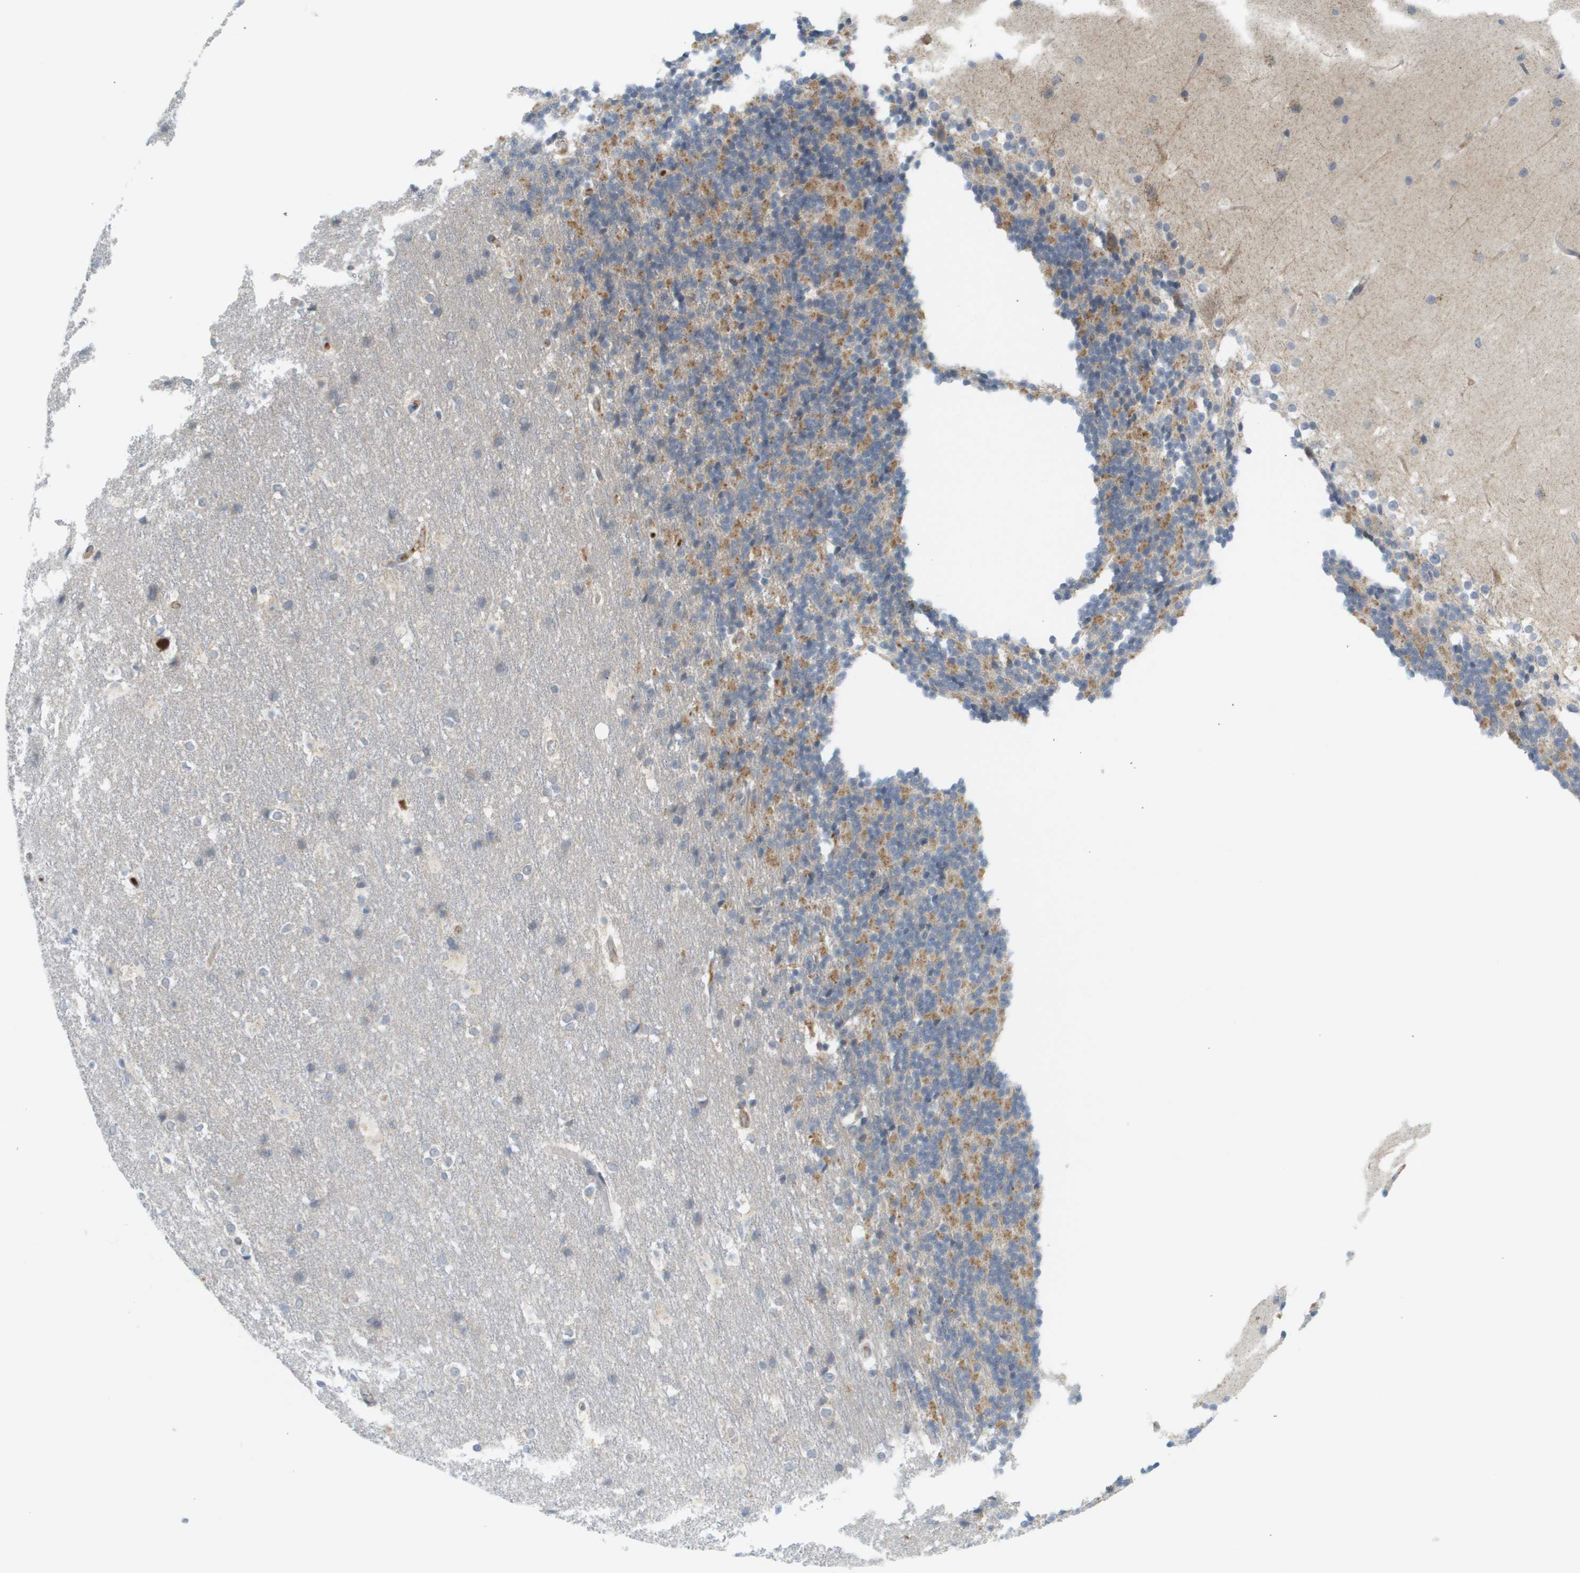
{"staining": {"intensity": "moderate", "quantity": "25%-75%", "location": "cytoplasmic/membranous"}, "tissue": "cerebellum", "cell_type": "Cells in granular layer", "image_type": "normal", "snomed": [{"axis": "morphology", "description": "Normal tissue, NOS"}, {"axis": "topography", "description": "Cerebellum"}], "caption": "Approximately 25%-75% of cells in granular layer in normal human cerebellum demonstrate moderate cytoplasmic/membranous protein positivity as visualized by brown immunohistochemical staining.", "gene": "PROC", "patient": {"sex": "female", "age": 19}}